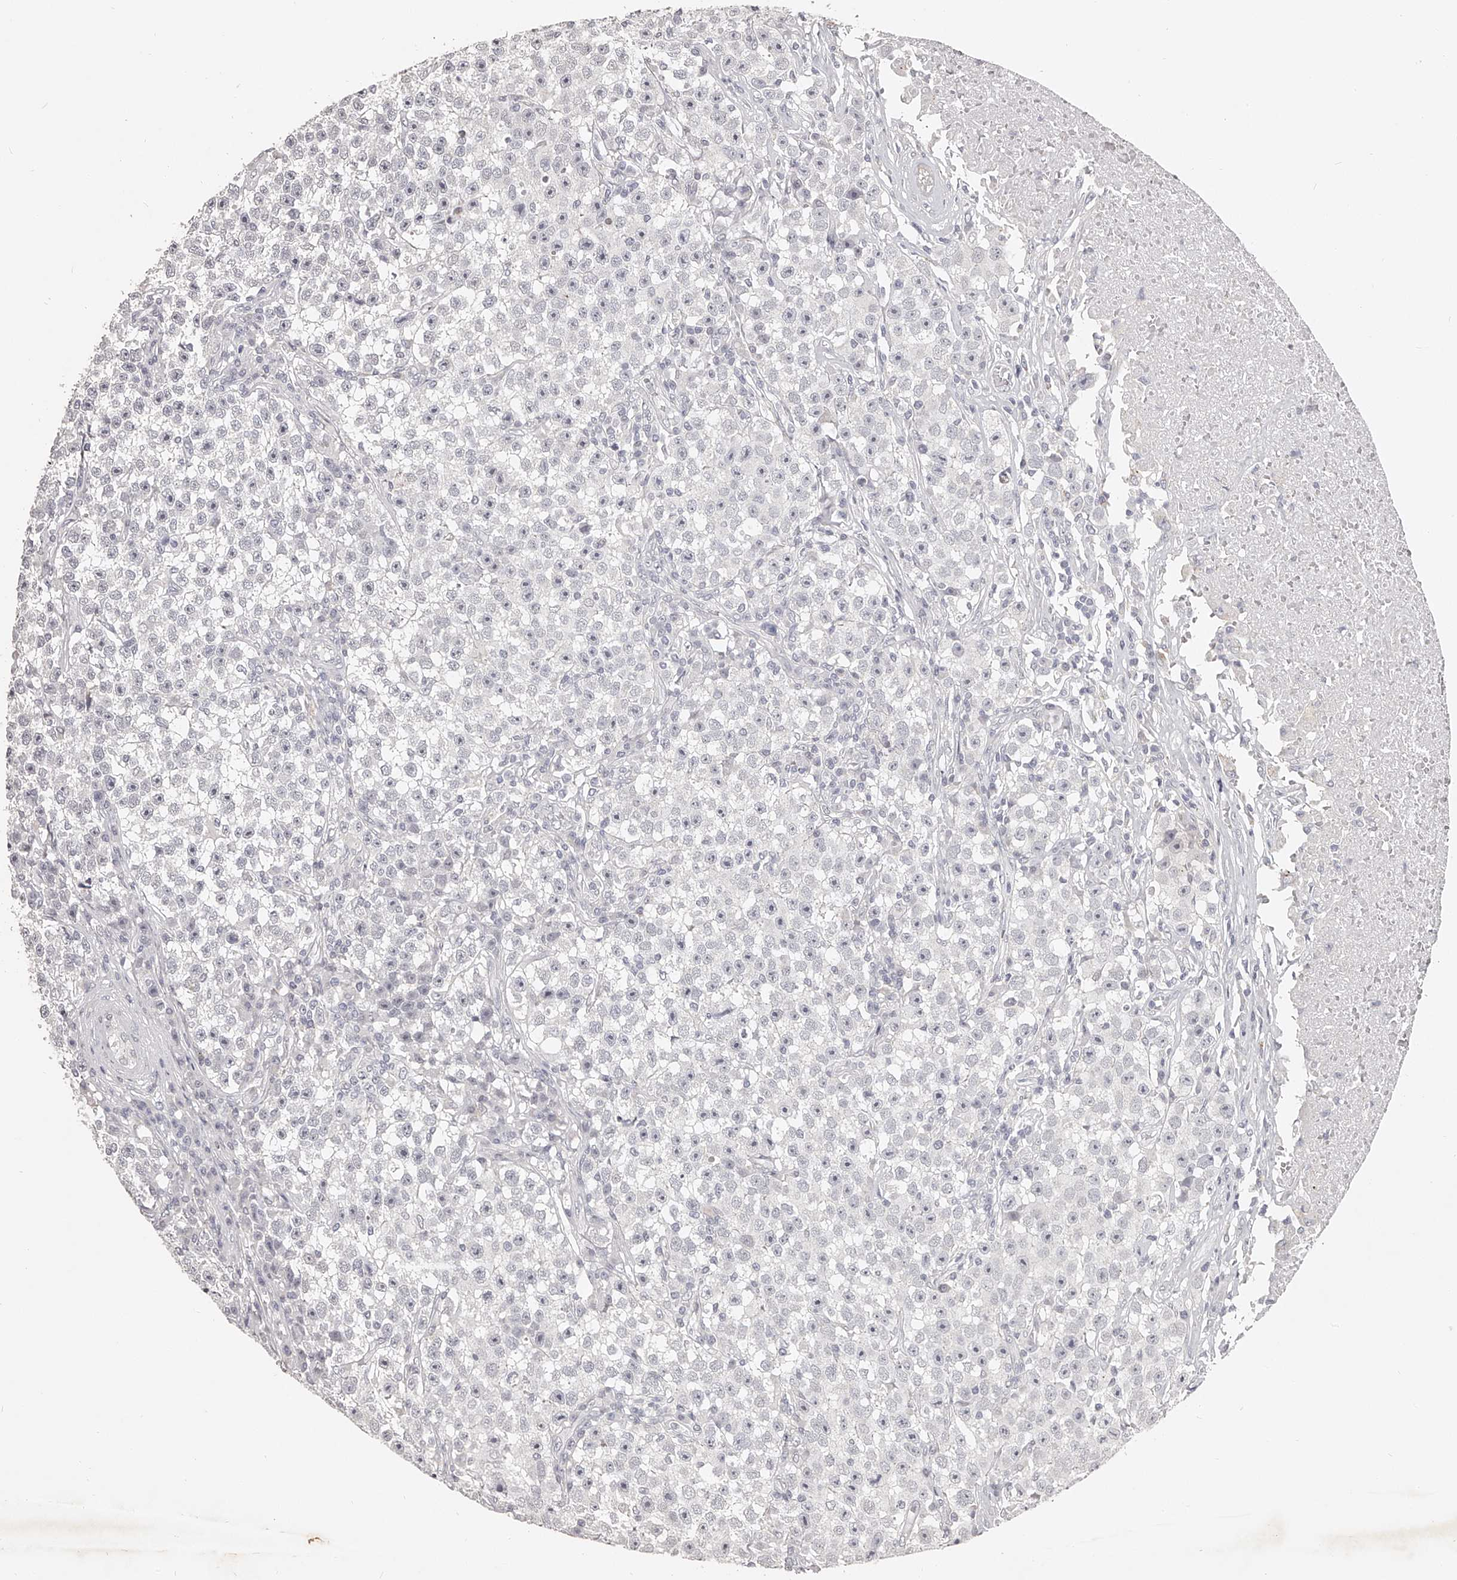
{"staining": {"intensity": "negative", "quantity": "none", "location": "none"}, "tissue": "testis cancer", "cell_type": "Tumor cells", "image_type": "cancer", "snomed": [{"axis": "morphology", "description": "Seminoma, NOS"}, {"axis": "topography", "description": "Testis"}], "caption": "Tumor cells are negative for protein expression in human testis cancer.", "gene": "NT5DC1", "patient": {"sex": "male", "age": 22}}